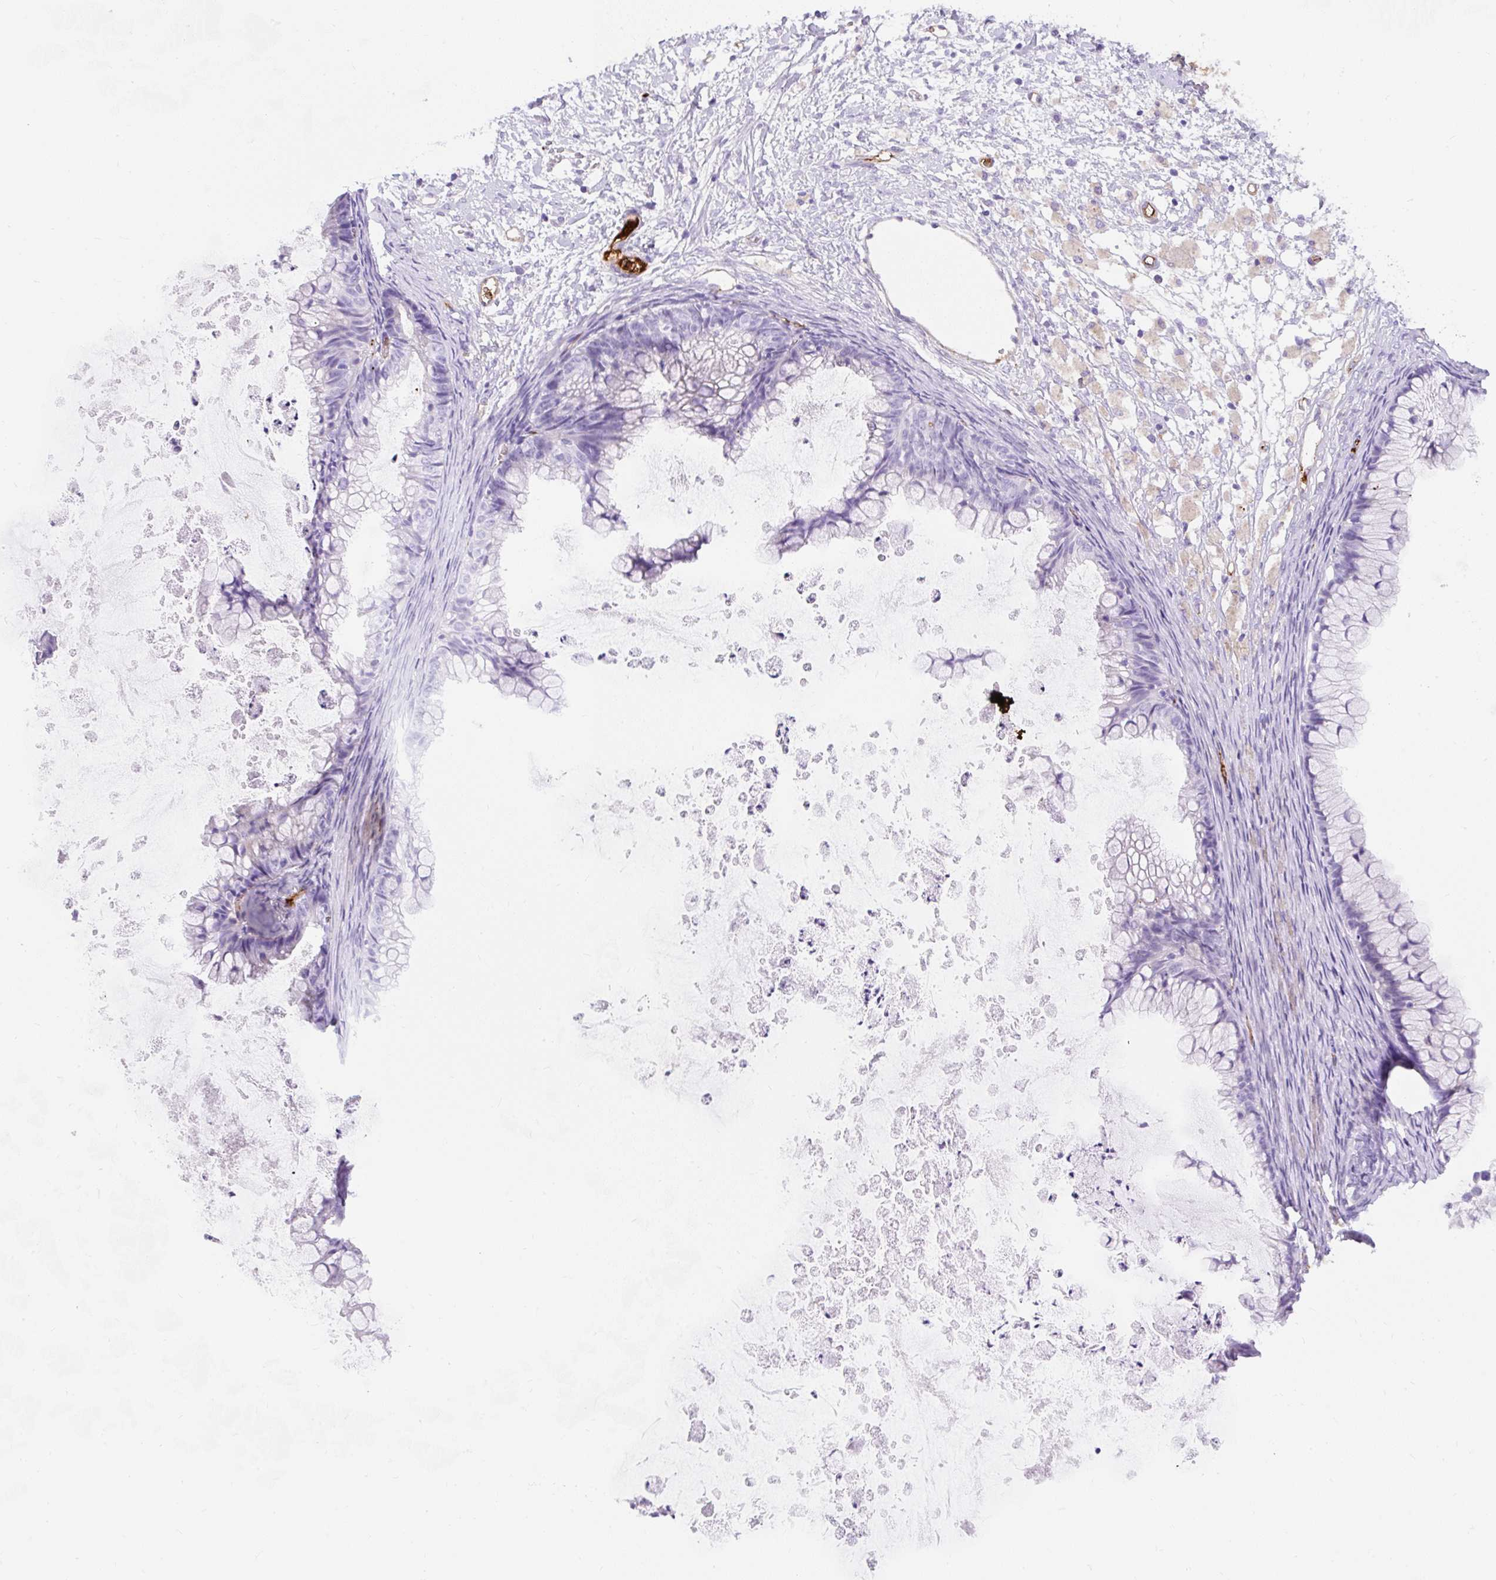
{"staining": {"intensity": "negative", "quantity": "none", "location": "none"}, "tissue": "ovarian cancer", "cell_type": "Tumor cells", "image_type": "cancer", "snomed": [{"axis": "morphology", "description": "Cystadenocarcinoma, mucinous, NOS"}, {"axis": "topography", "description": "Ovary"}], "caption": "Tumor cells are negative for brown protein staining in ovarian cancer.", "gene": "APOC4-APOC2", "patient": {"sex": "female", "age": 35}}